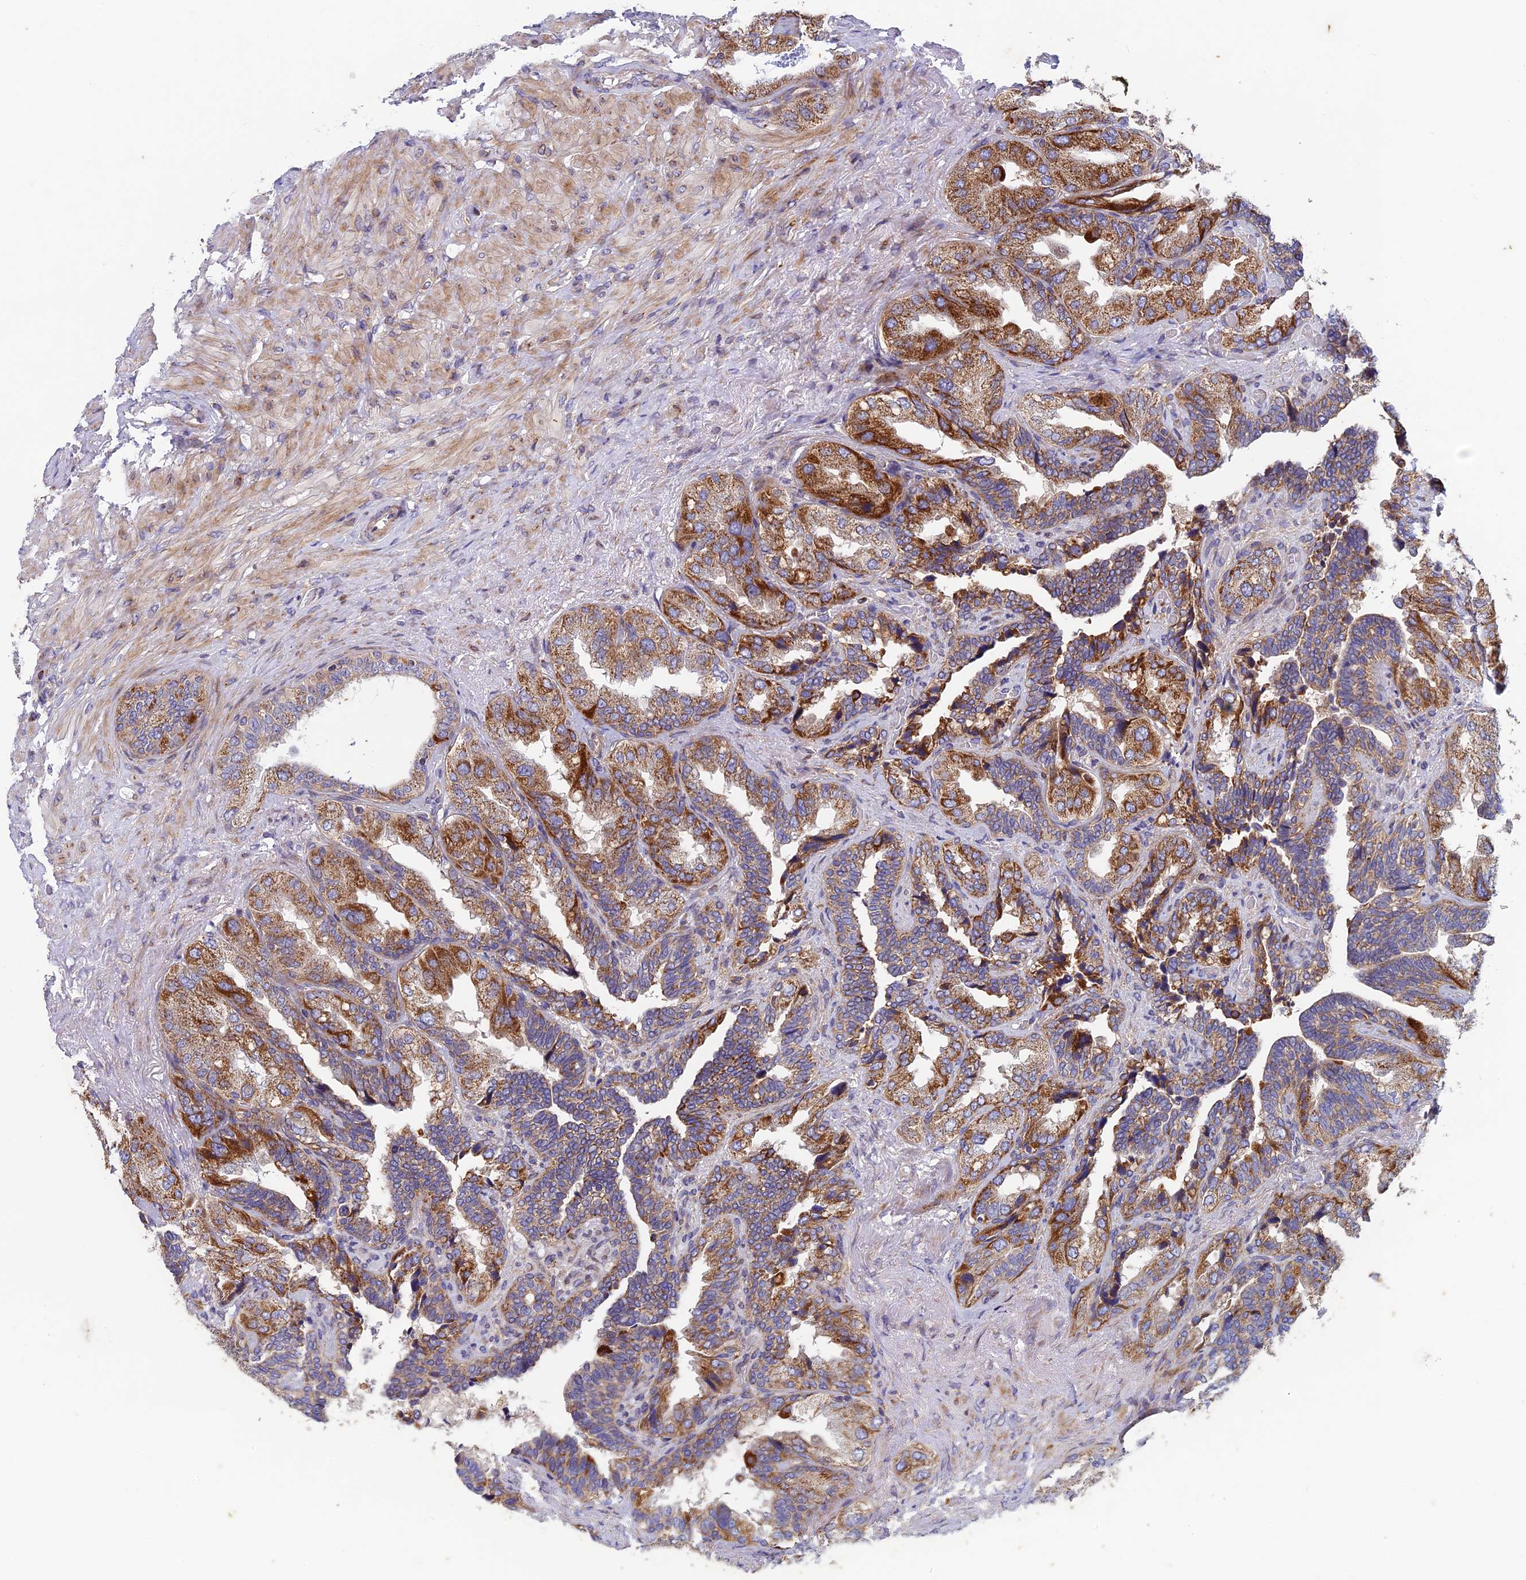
{"staining": {"intensity": "moderate", "quantity": ">75%", "location": "cytoplasmic/membranous"}, "tissue": "seminal vesicle", "cell_type": "Glandular cells", "image_type": "normal", "snomed": [{"axis": "morphology", "description": "Normal tissue, NOS"}, {"axis": "topography", "description": "Seminal veicle"}, {"axis": "topography", "description": "Peripheral nerve tissue"}], "caption": "Immunohistochemistry (IHC) of normal seminal vesicle shows medium levels of moderate cytoplasmic/membranous positivity in about >75% of glandular cells.", "gene": "AP4S1", "patient": {"sex": "male", "age": 63}}